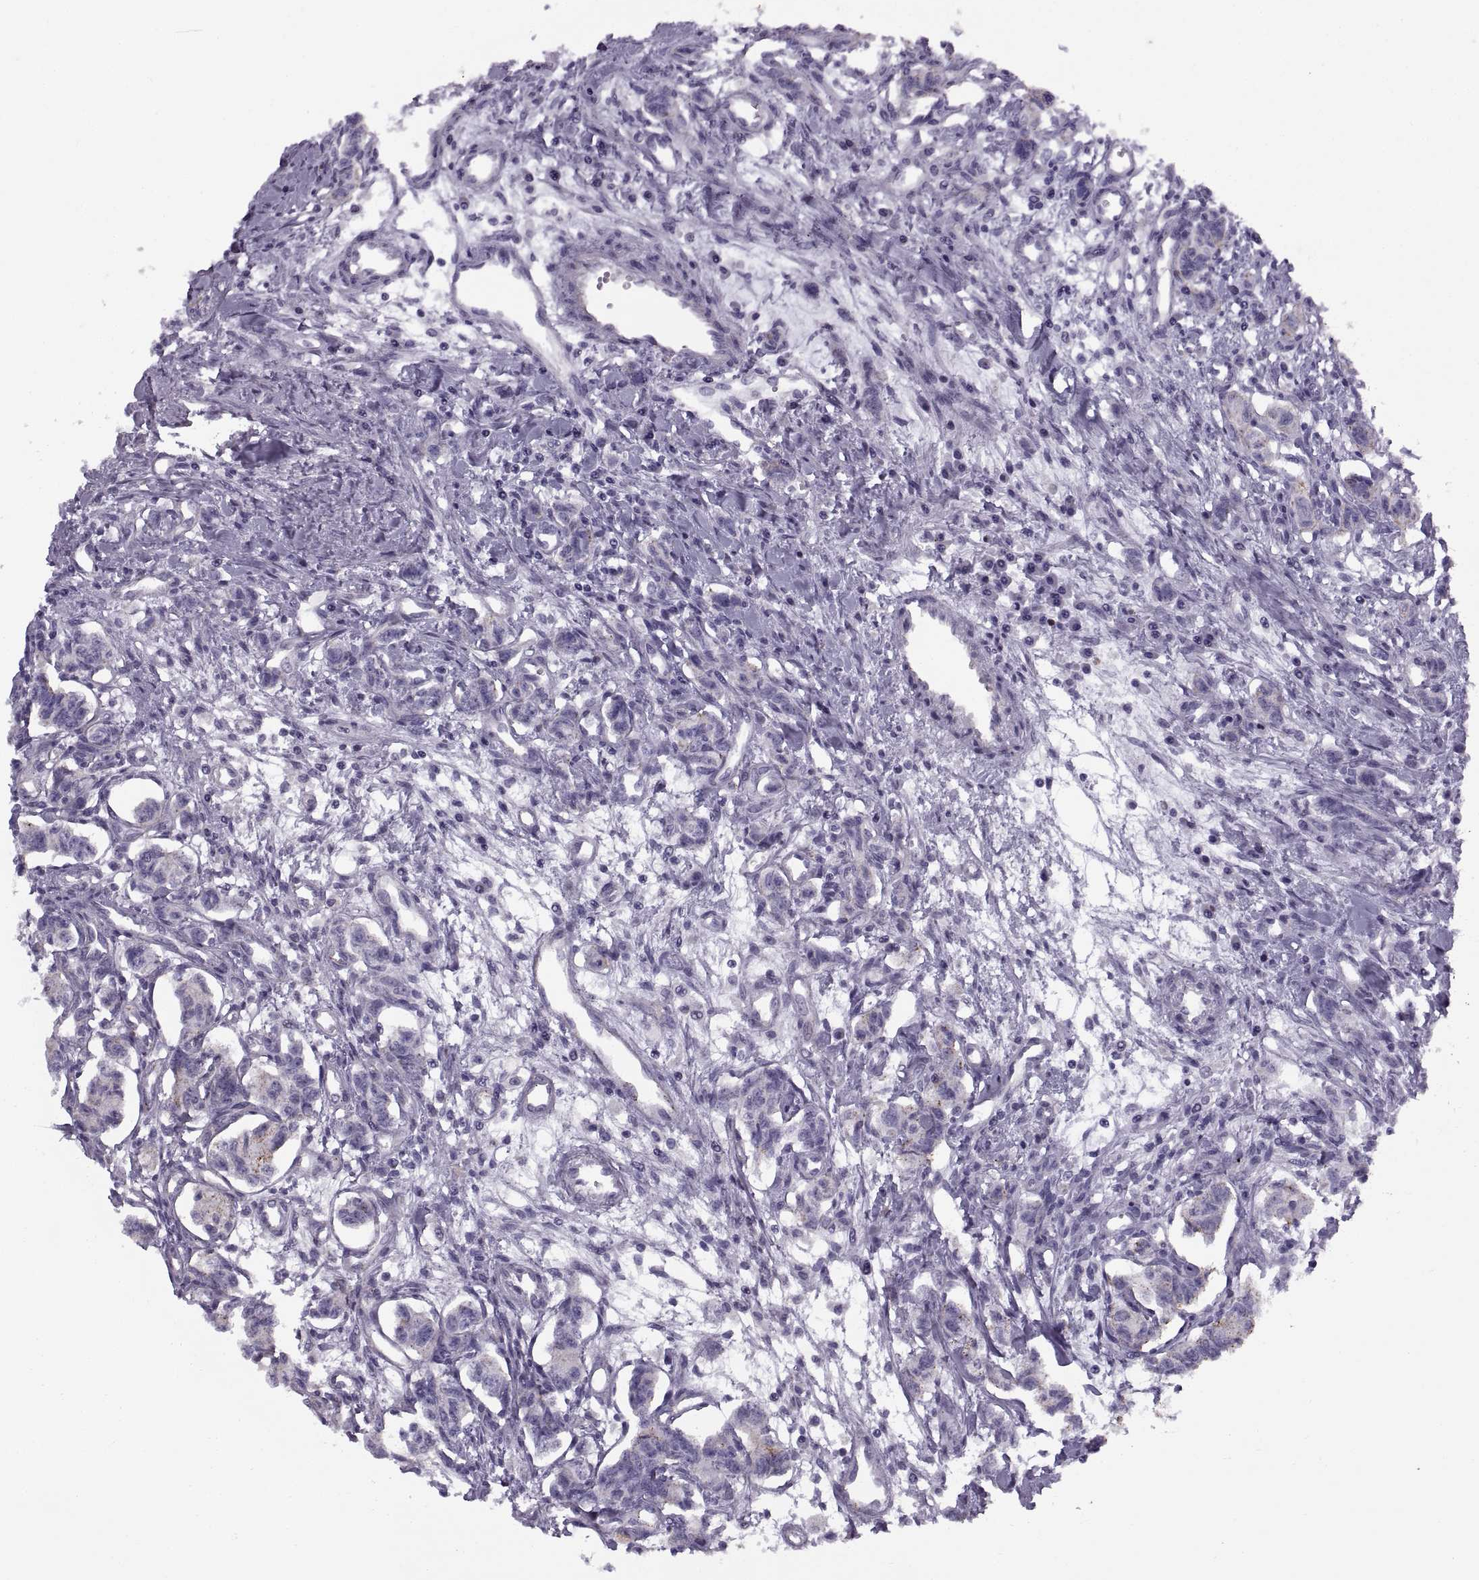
{"staining": {"intensity": "negative", "quantity": "none", "location": "none"}, "tissue": "carcinoid", "cell_type": "Tumor cells", "image_type": "cancer", "snomed": [{"axis": "morphology", "description": "Carcinoid, malignant, NOS"}, {"axis": "topography", "description": "Kidney"}], "caption": "Immunohistochemistry micrograph of neoplastic tissue: human carcinoid stained with DAB (3,3'-diaminobenzidine) displays no significant protein positivity in tumor cells.", "gene": "CALCR", "patient": {"sex": "female", "age": 41}}